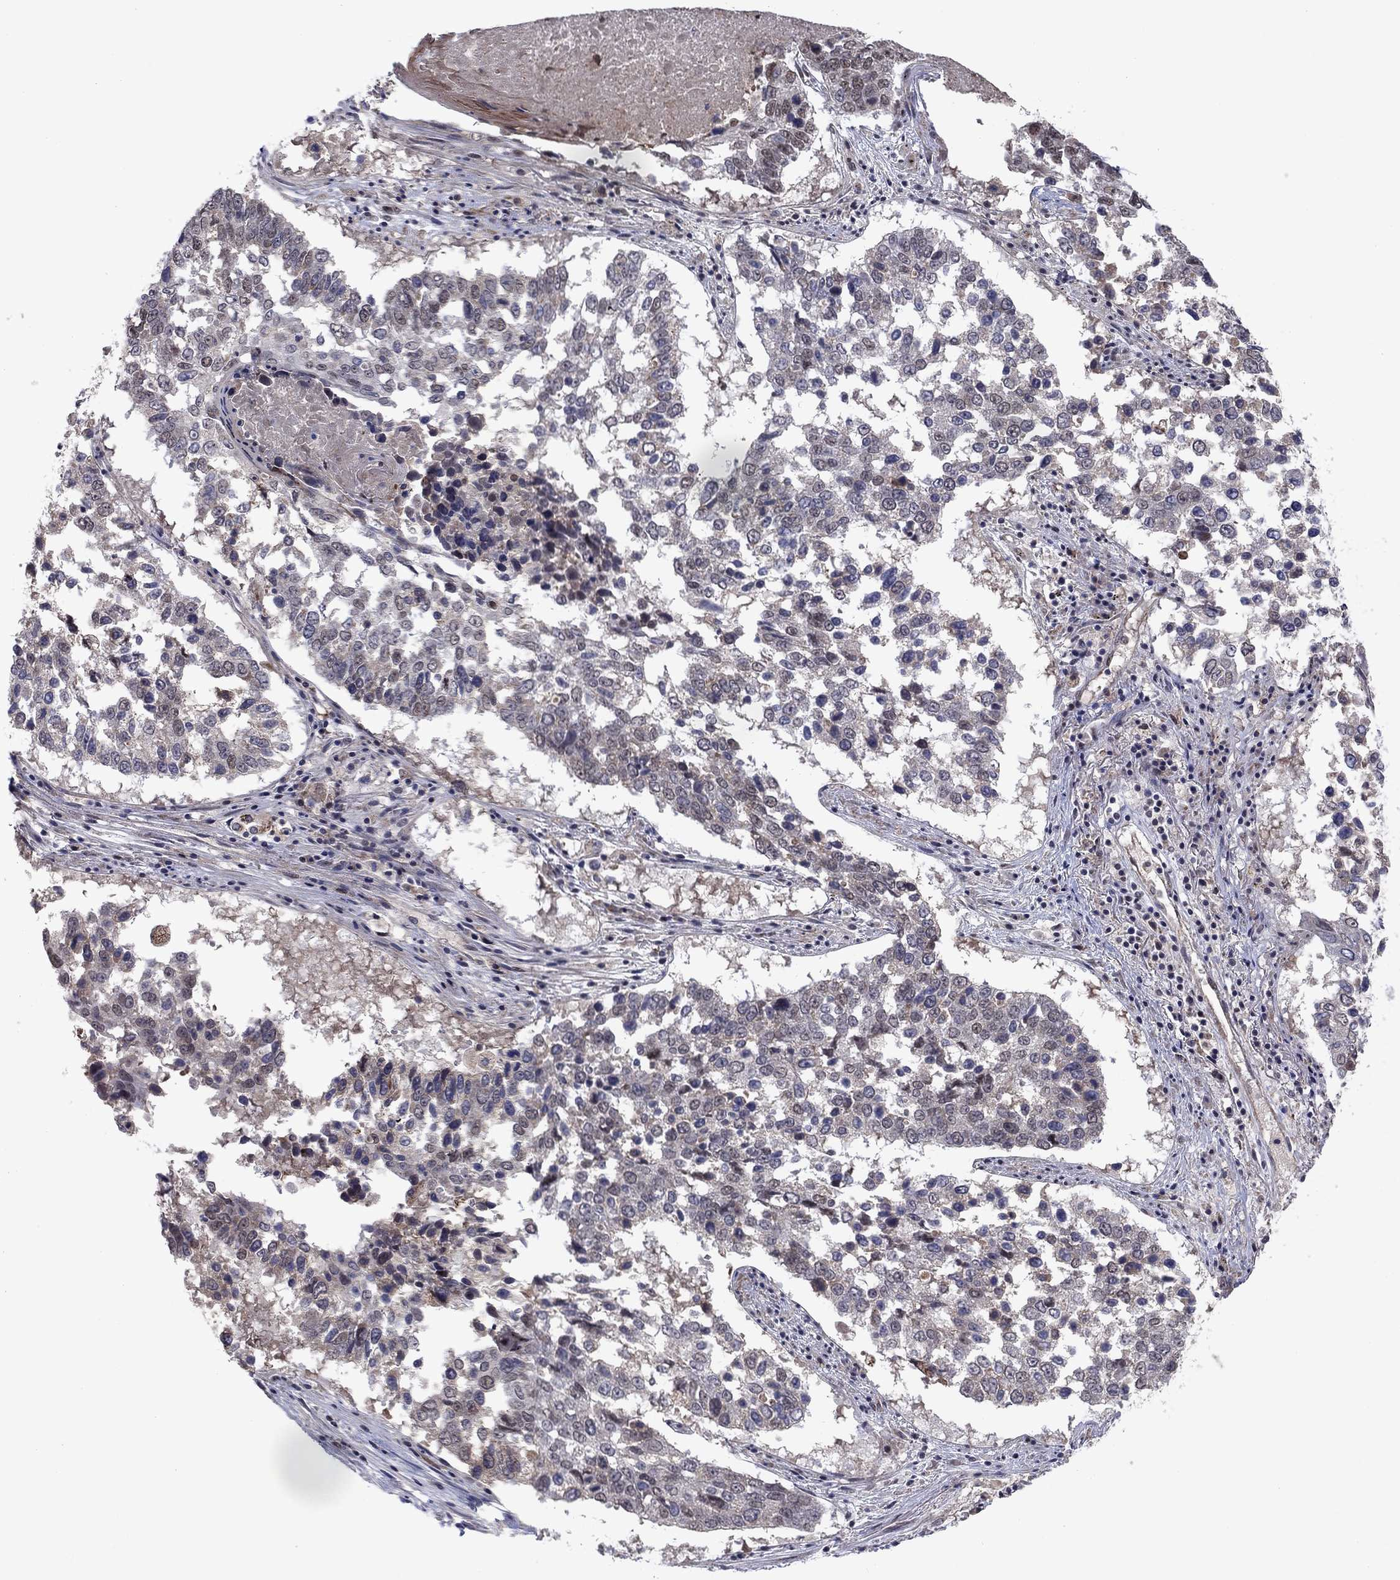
{"staining": {"intensity": "weak", "quantity": "<25%", "location": "cytoplasmic/membranous"}, "tissue": "lung cancer", "cell_type": "Tumor cells", "image_type": "cancer", "snomed": [{"axis": "morphology", "description": "Squamous cell carcinoma, NOS"}, {"axis": "topography", "description": "Lung"}], "caption": "IHC photomicrograph of squamous cell carcinoma (lung) stained for a protein (brown), which shows no staining in tumor cells.", "gene": "ZNF395", "patient": {"sex": "male", "age": 82}}